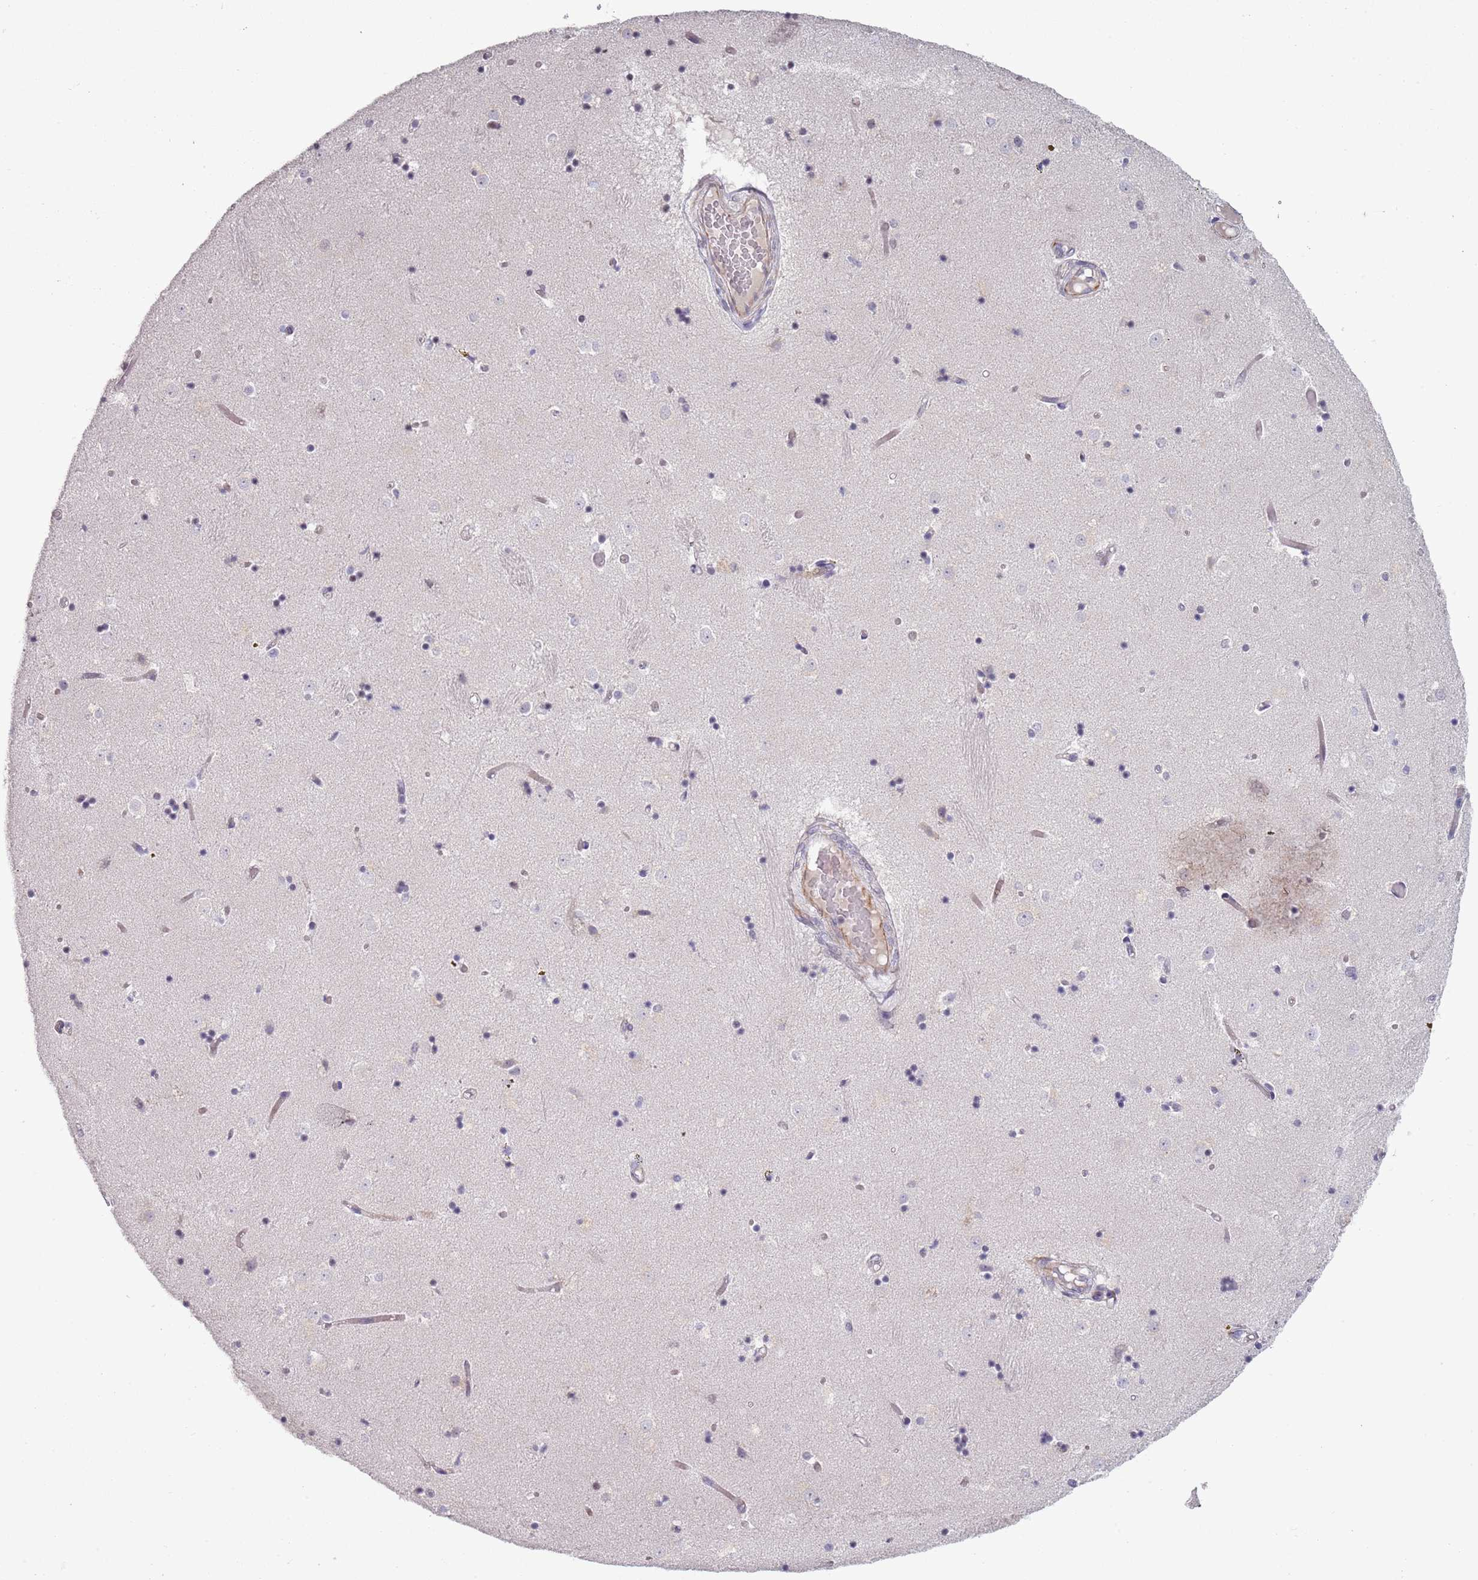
{"staining": {"intensity": "negative", "quantity": "none", "location": "none"}, "tissue": "caudate", "cell_type": "Glial cells", "image_type": "normal", "snomed": [{"axis": "morphology", "description": "Normal tissue, NOS"}, {"axis": "topography", "description": "Lateral ventricle wall"}], "caption": "Immunohistochemical staining of benign caudate shows no significant positivity in glial cells.", "gene": "ENSG00000271254", "patient": {"sex": "female", "age": 52}}